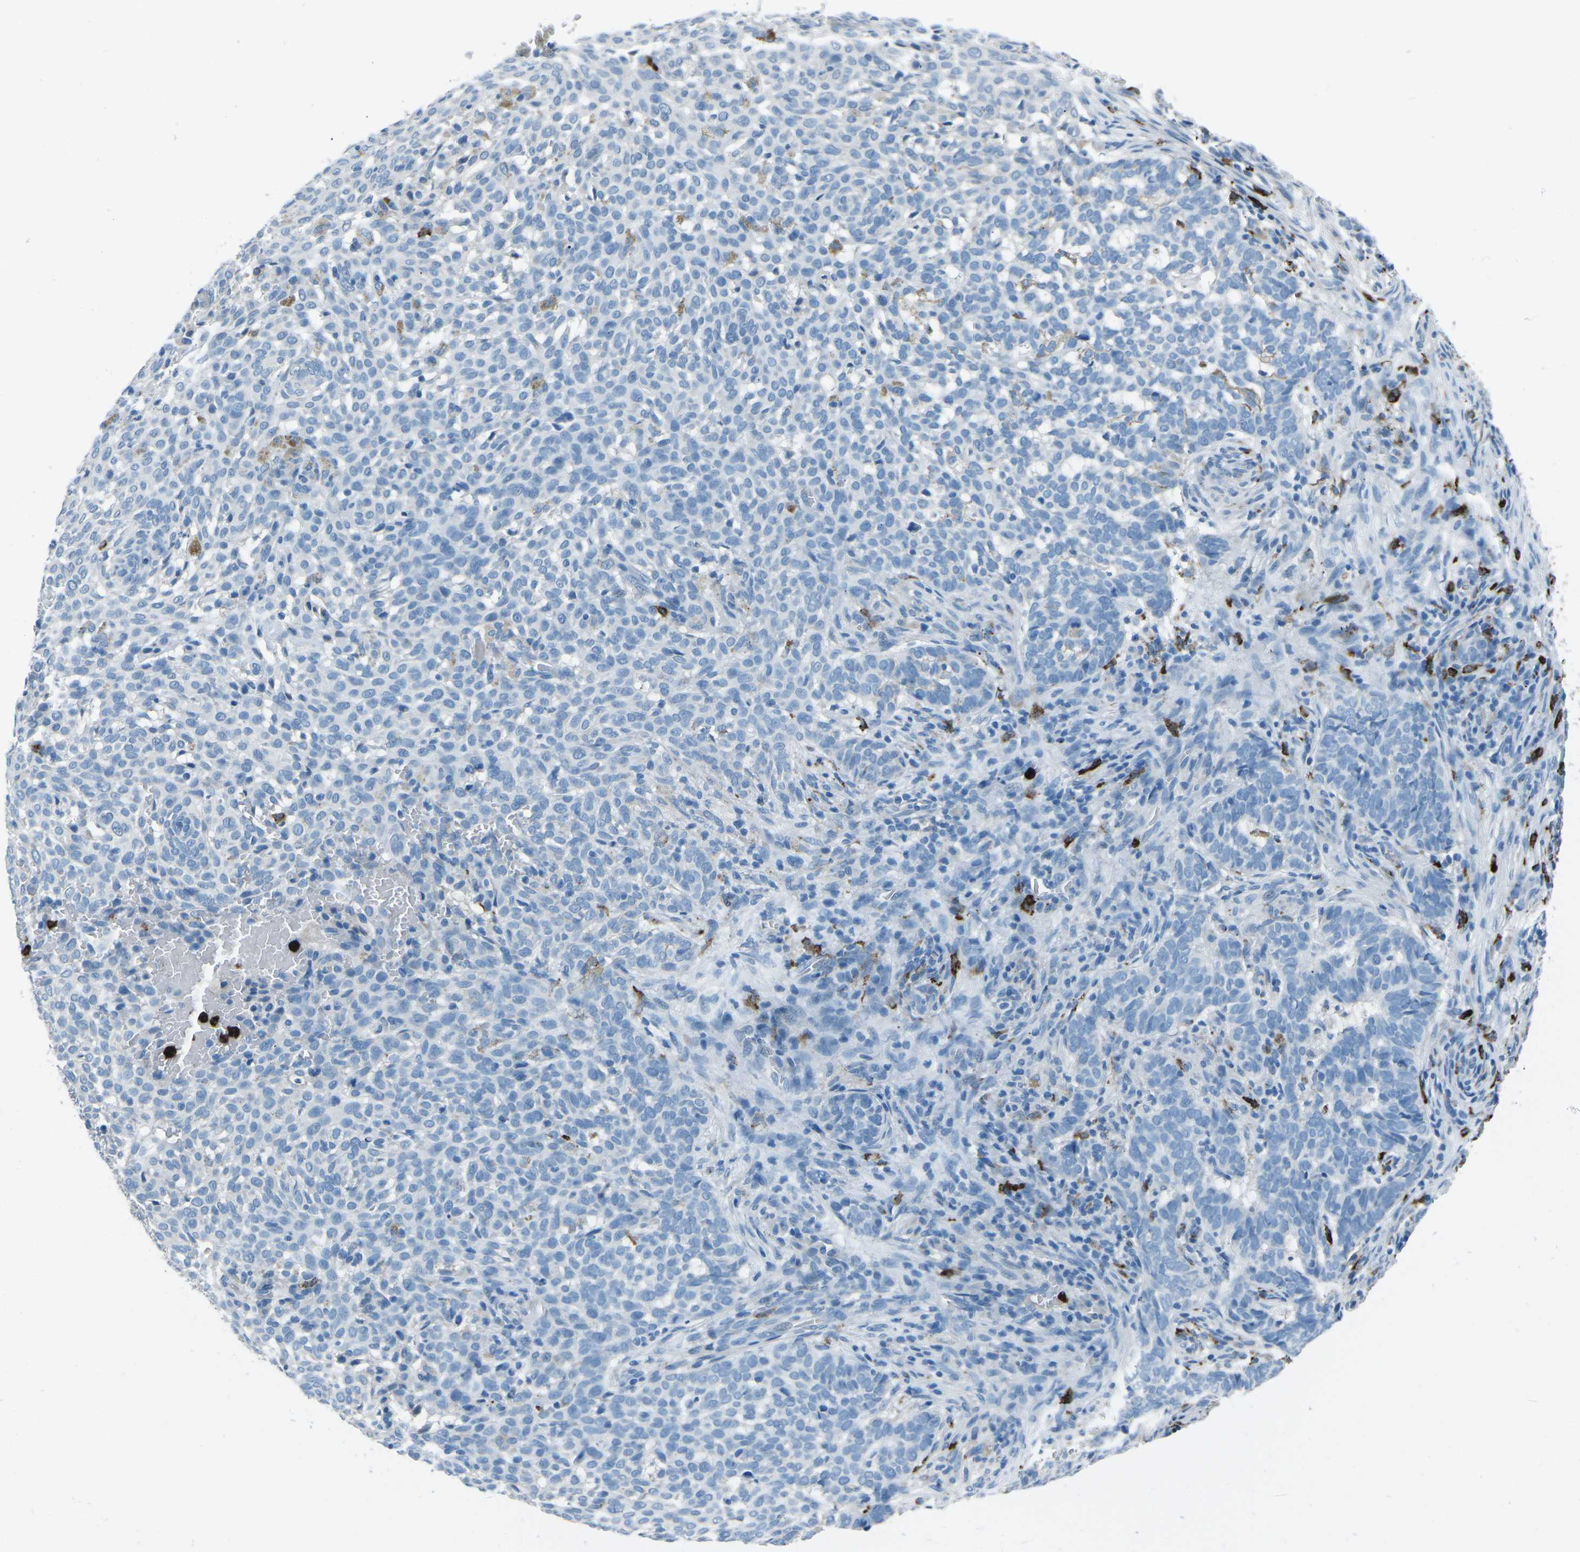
{"staining": {"intensity": "negative", "quantity": "none", "location": "none"}, "tissue": "skin cancer", "cell_type": "Tumor cells", "image_type": "cancer", "snomed": [{"axis": "morphology", "description": "Basal cell carcinoma"}, {"axis": "topography", "description": "Skin"}], "caption": "The photomicrograph reveals no significant expression in tumor cells of basal cell carcinoma (skin).", "gene": "FCN1", "patient": {"sex": "male", "age": 85}}